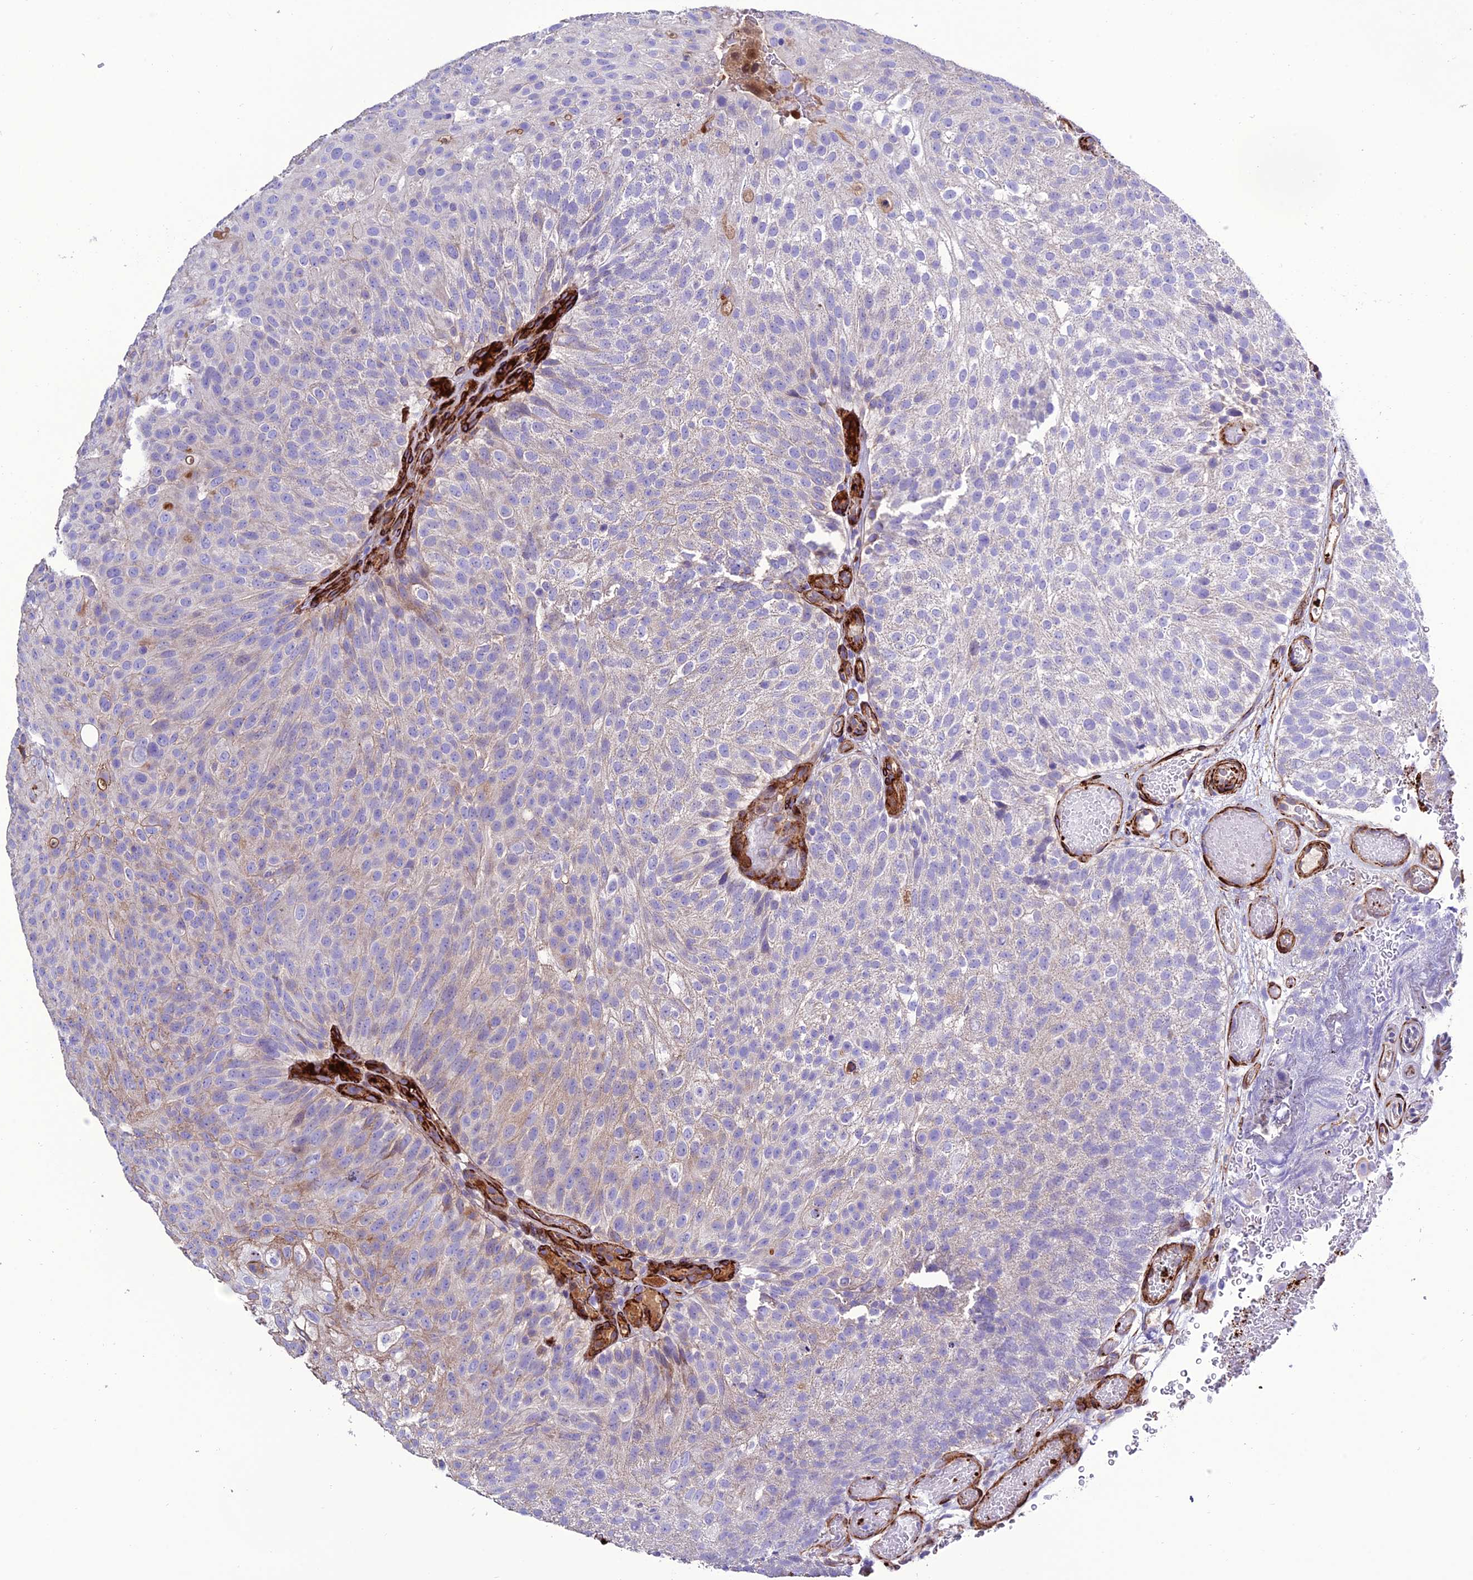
{"staining": {"intensity": "negative", "quantity": "none", "location": "none"}, "tissue": "urothelial cancer", "cell_type": "Tumor cells", "image_type": "cancer", "snomed": [{"axis": "morphology", "description": "Urothelial carcinoma, Low grade"}, {"axis": "topography", "description": "Urinary bladder"}], "caption": "Low-grade urothelial carcinoma was stained to show a protein in brown. There is no significant positivity in tumor cells. The staining is performed using DAB (3,3'-diaminobenzidine) brown chromogen with nuclei counter-stained in using hematoxylin.", "gene": "REX1BD", "patient": {"sex": "male", "age": 78}}